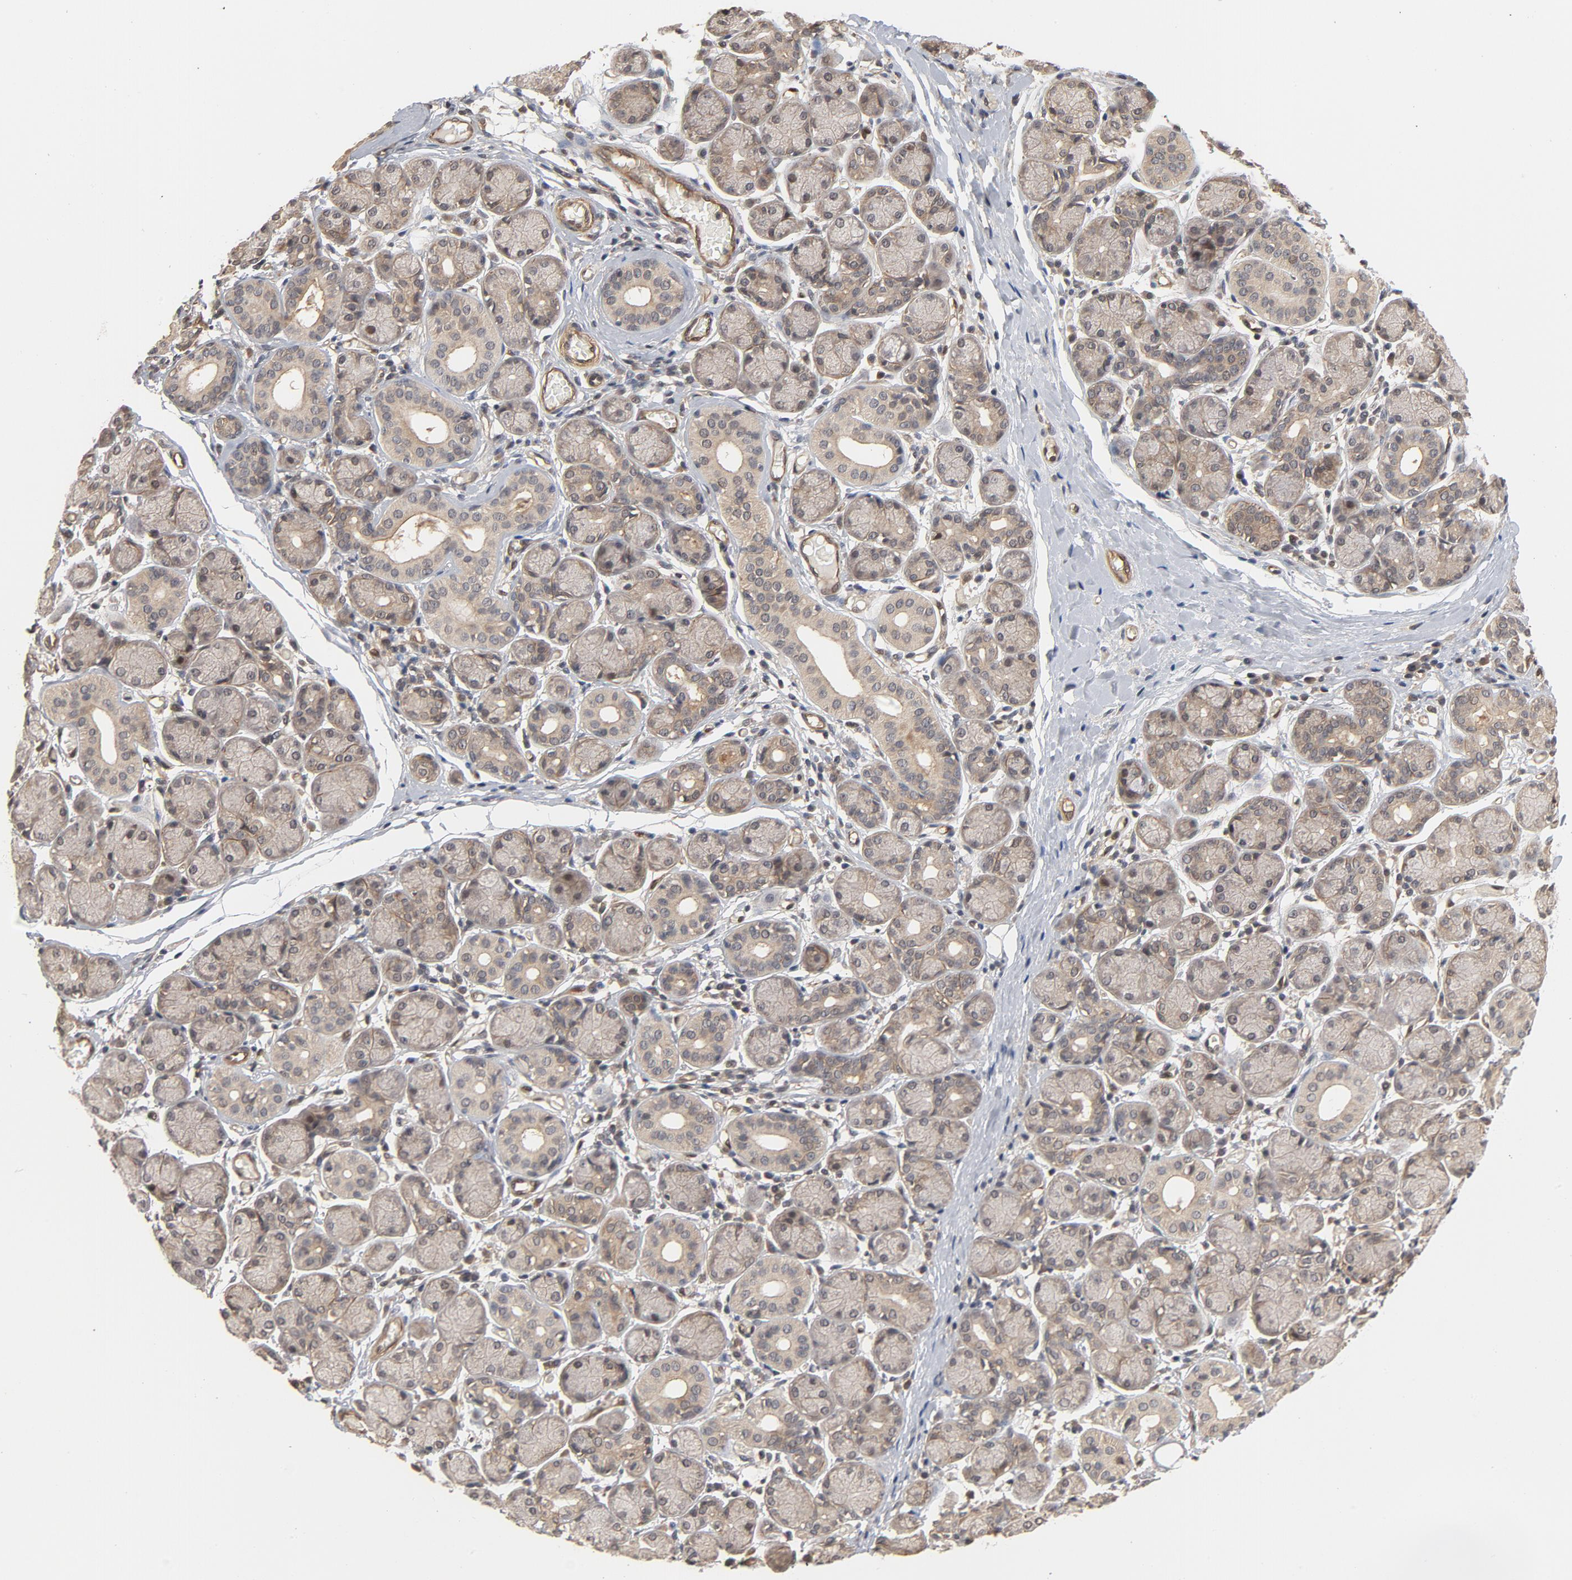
{"staining": {"intensity": "moderate", "quantity": ">75%", "location": "cytoplasmic/membranous,nuclear"}, "tissue": "salivary gland", "cell_type": "Glandular cells", "image_type": "normal", "snomed": [{"axis": "morphology", "description": "Normal tissue, NOS"}, {"axis": "topography", "description": "Salivary gland"}], "caption": "A brown stain highlights moderate cytoplasmic/membranous,nuclear staining of a protein in glandular cells of benign salivary gland. Using DAB (3,3'-diaminobenzidine) (brown) and hematoxylin (blue) stains, captured at high magnification using brightfield microscopy.", "gene": "CDC37", "patient": {"sex": "female", "age": 24}}